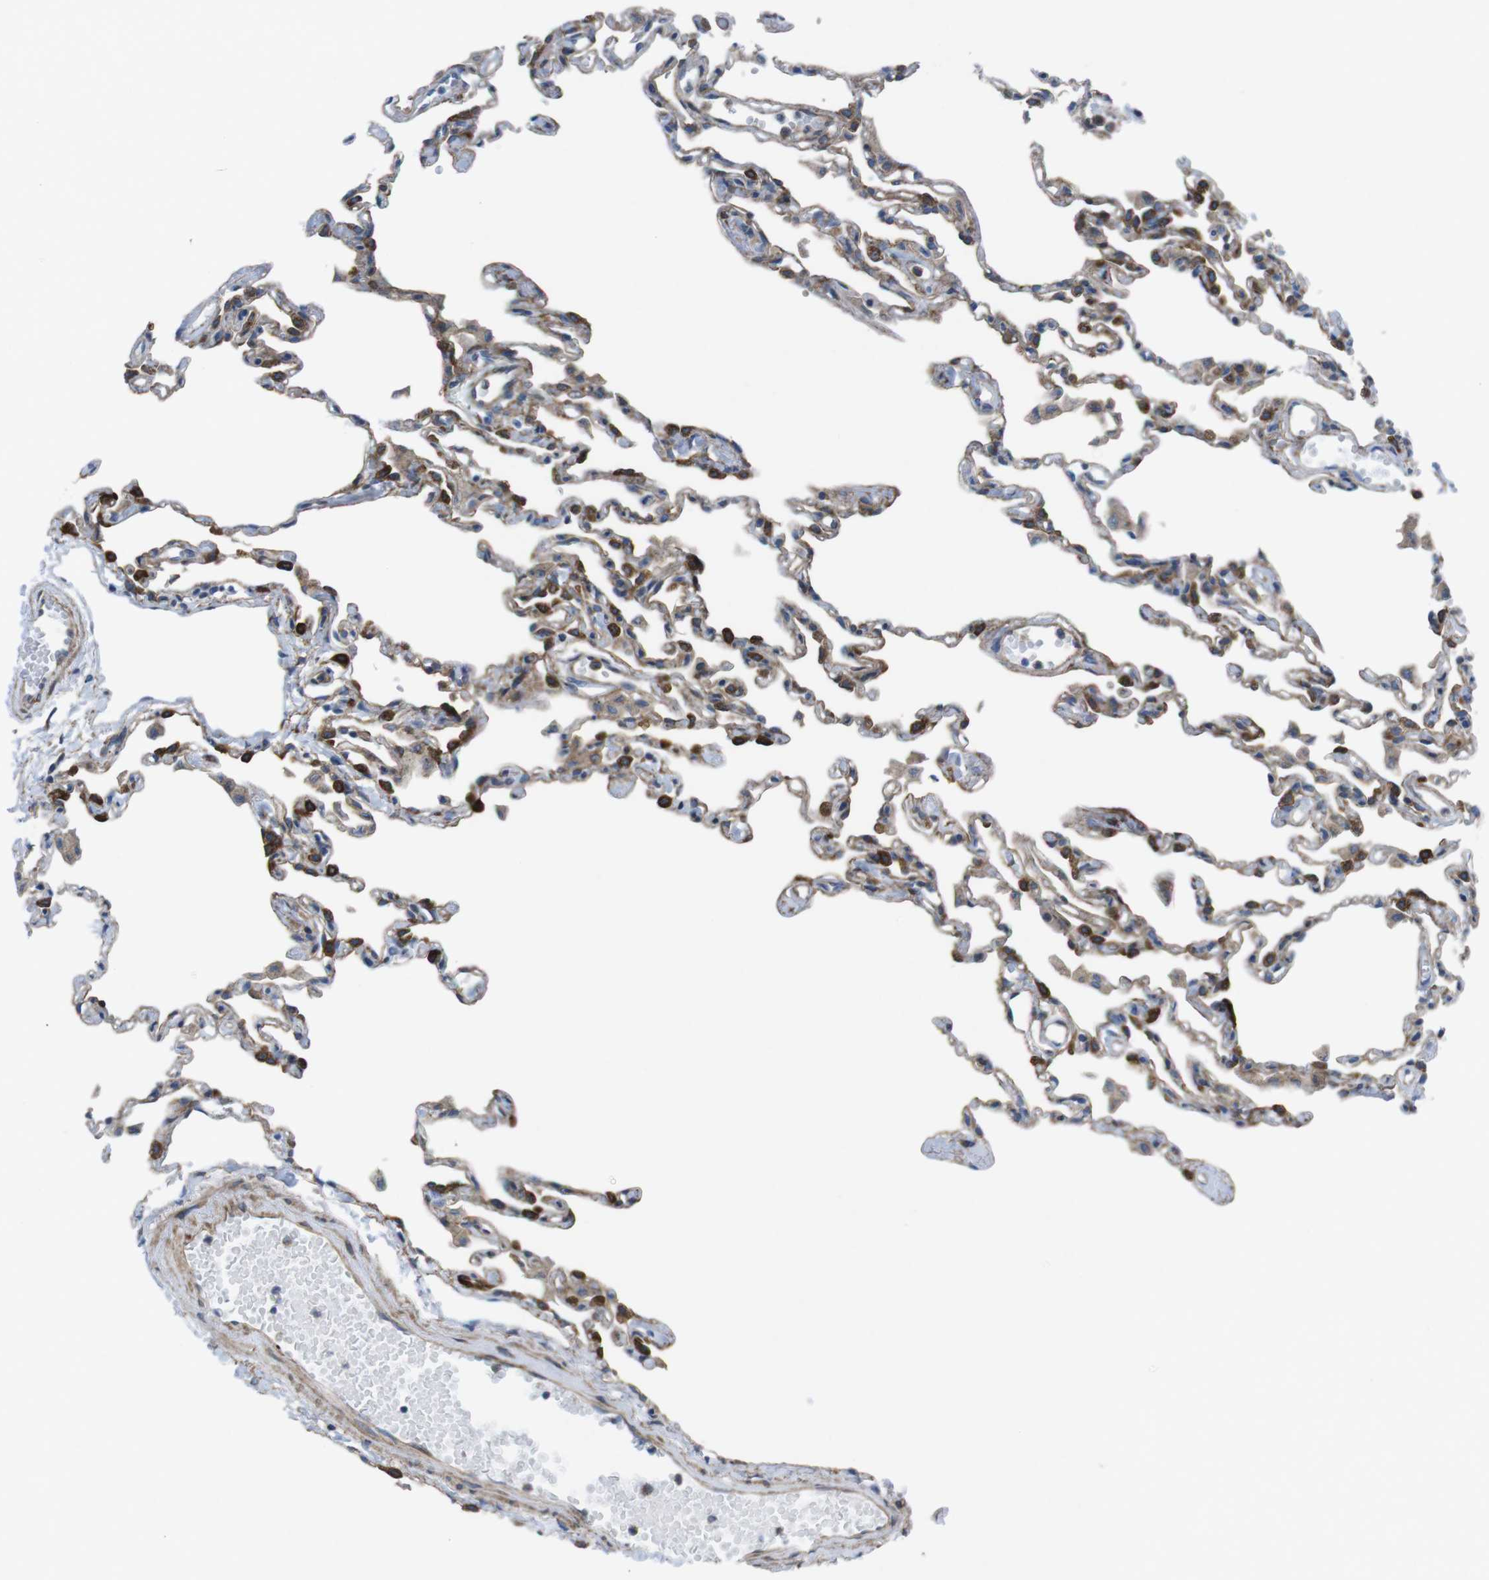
{"staining": {"intensity": "weak", "quantity": ">75%", "location": "cytoplasmic/membranous"}, "tissue": "lung", "cell_type": "Alveolar cells", "image_type": "normal", "snomed": [{"axis": "morphology", "description": "Normal tissue, NOS"}, {"axis": "topography", "description": "Lung"}], "caption": "Weak cytoplasmic/membranous protein staining is appreciated in about >75% of alveolar cells in lung.", "gene": "DIAPH2", "patient": {"sex": "female", "age": 49}}